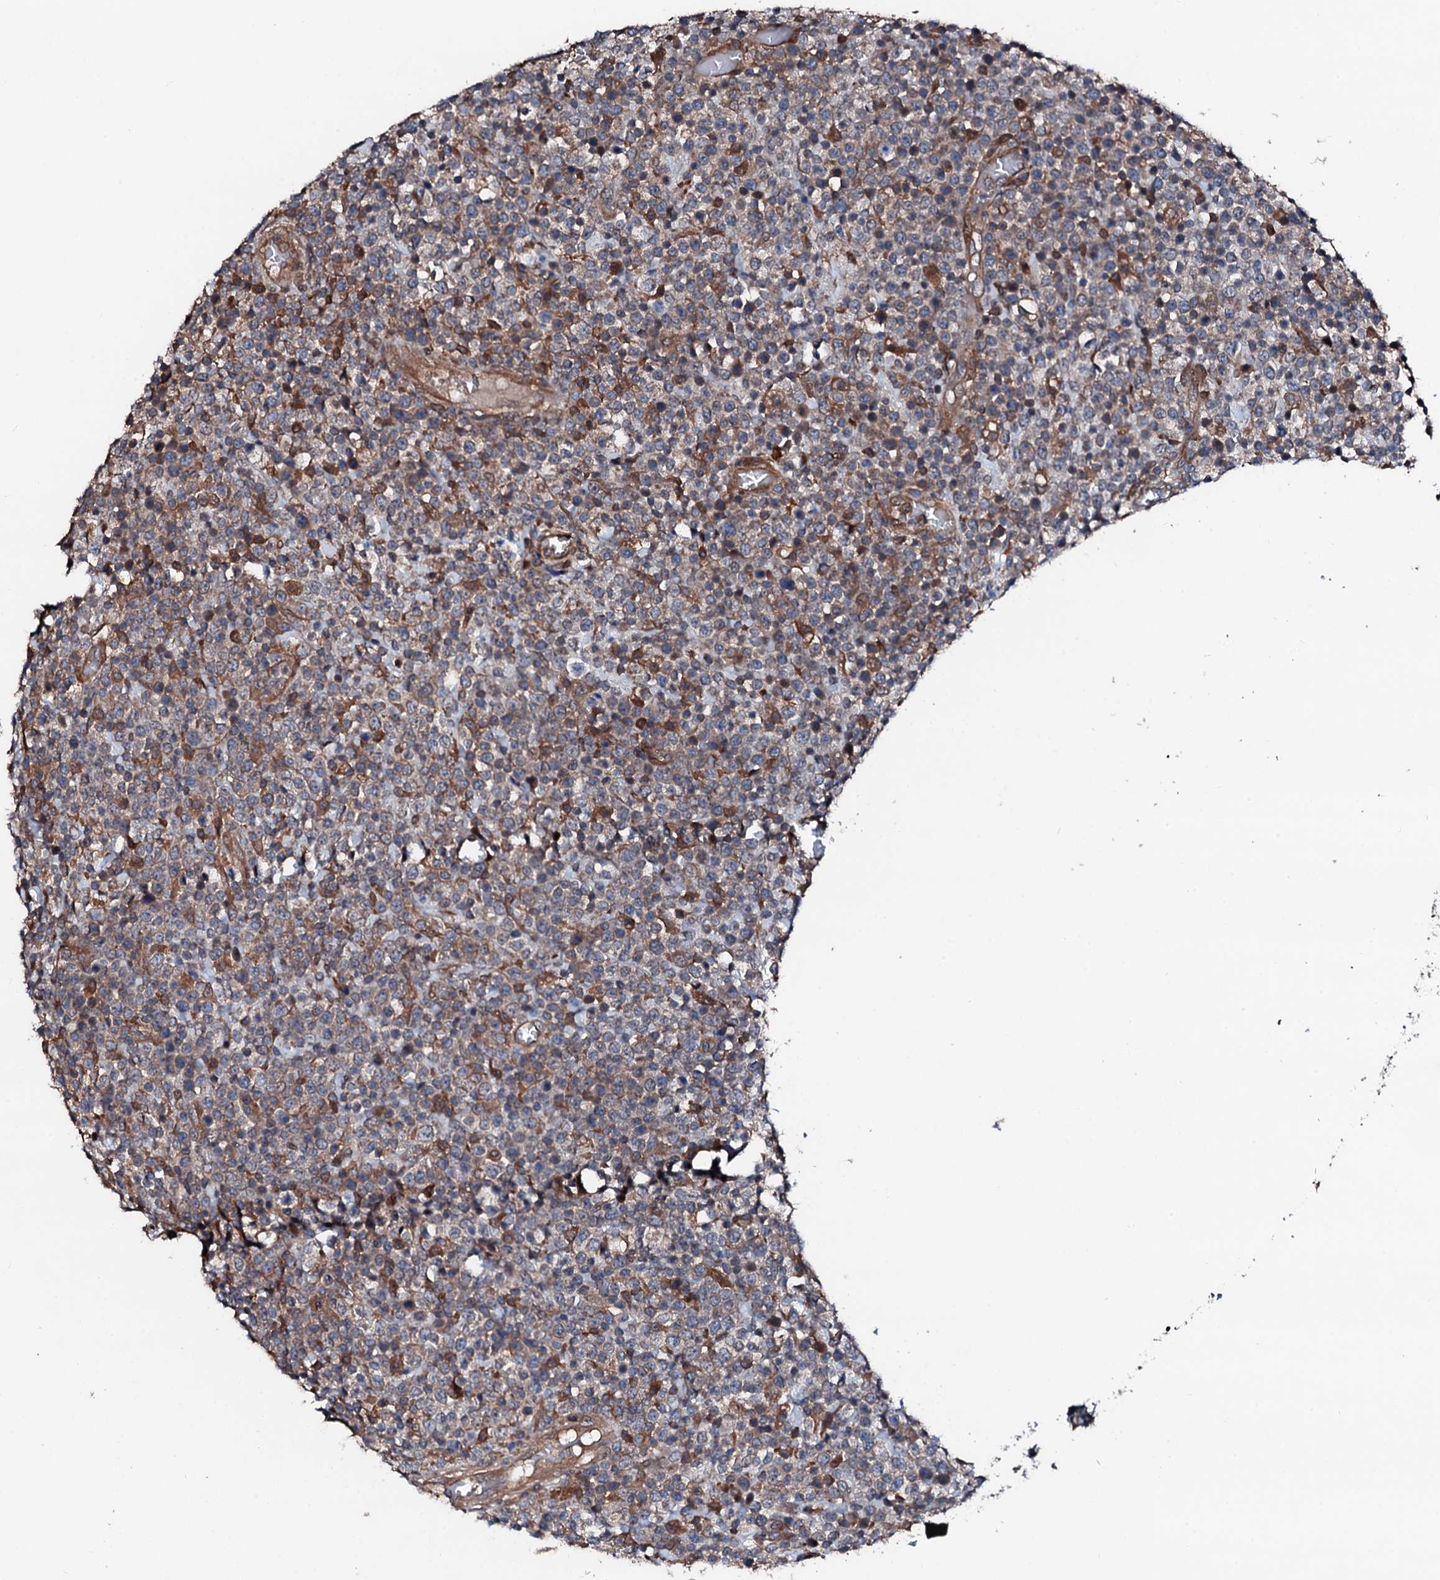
{"staining": {"intensity": "moderate", "quantity": "<25%", "location": "cytoplasmic/membranous"}, "tissue": "lymphoma", "cell_type": "Tumor cells", "image_type": "cancer", "snomed": [{"axis": "morphology", "description": "Malignant lymphoma, non-Hodgkin's type, High grade"}, {"axis": "topography", "description": "Colon"}], "caption": "High-grade malignant lymphoma, non-Hodgkin's type was stained to show a protein in brown. There is low levels of moderate cytoplasmic/membranous expression in approximately <25% of tumor cells.", "gene": "TRAFD1", "patient": {"sex": "female", "age": 53}}